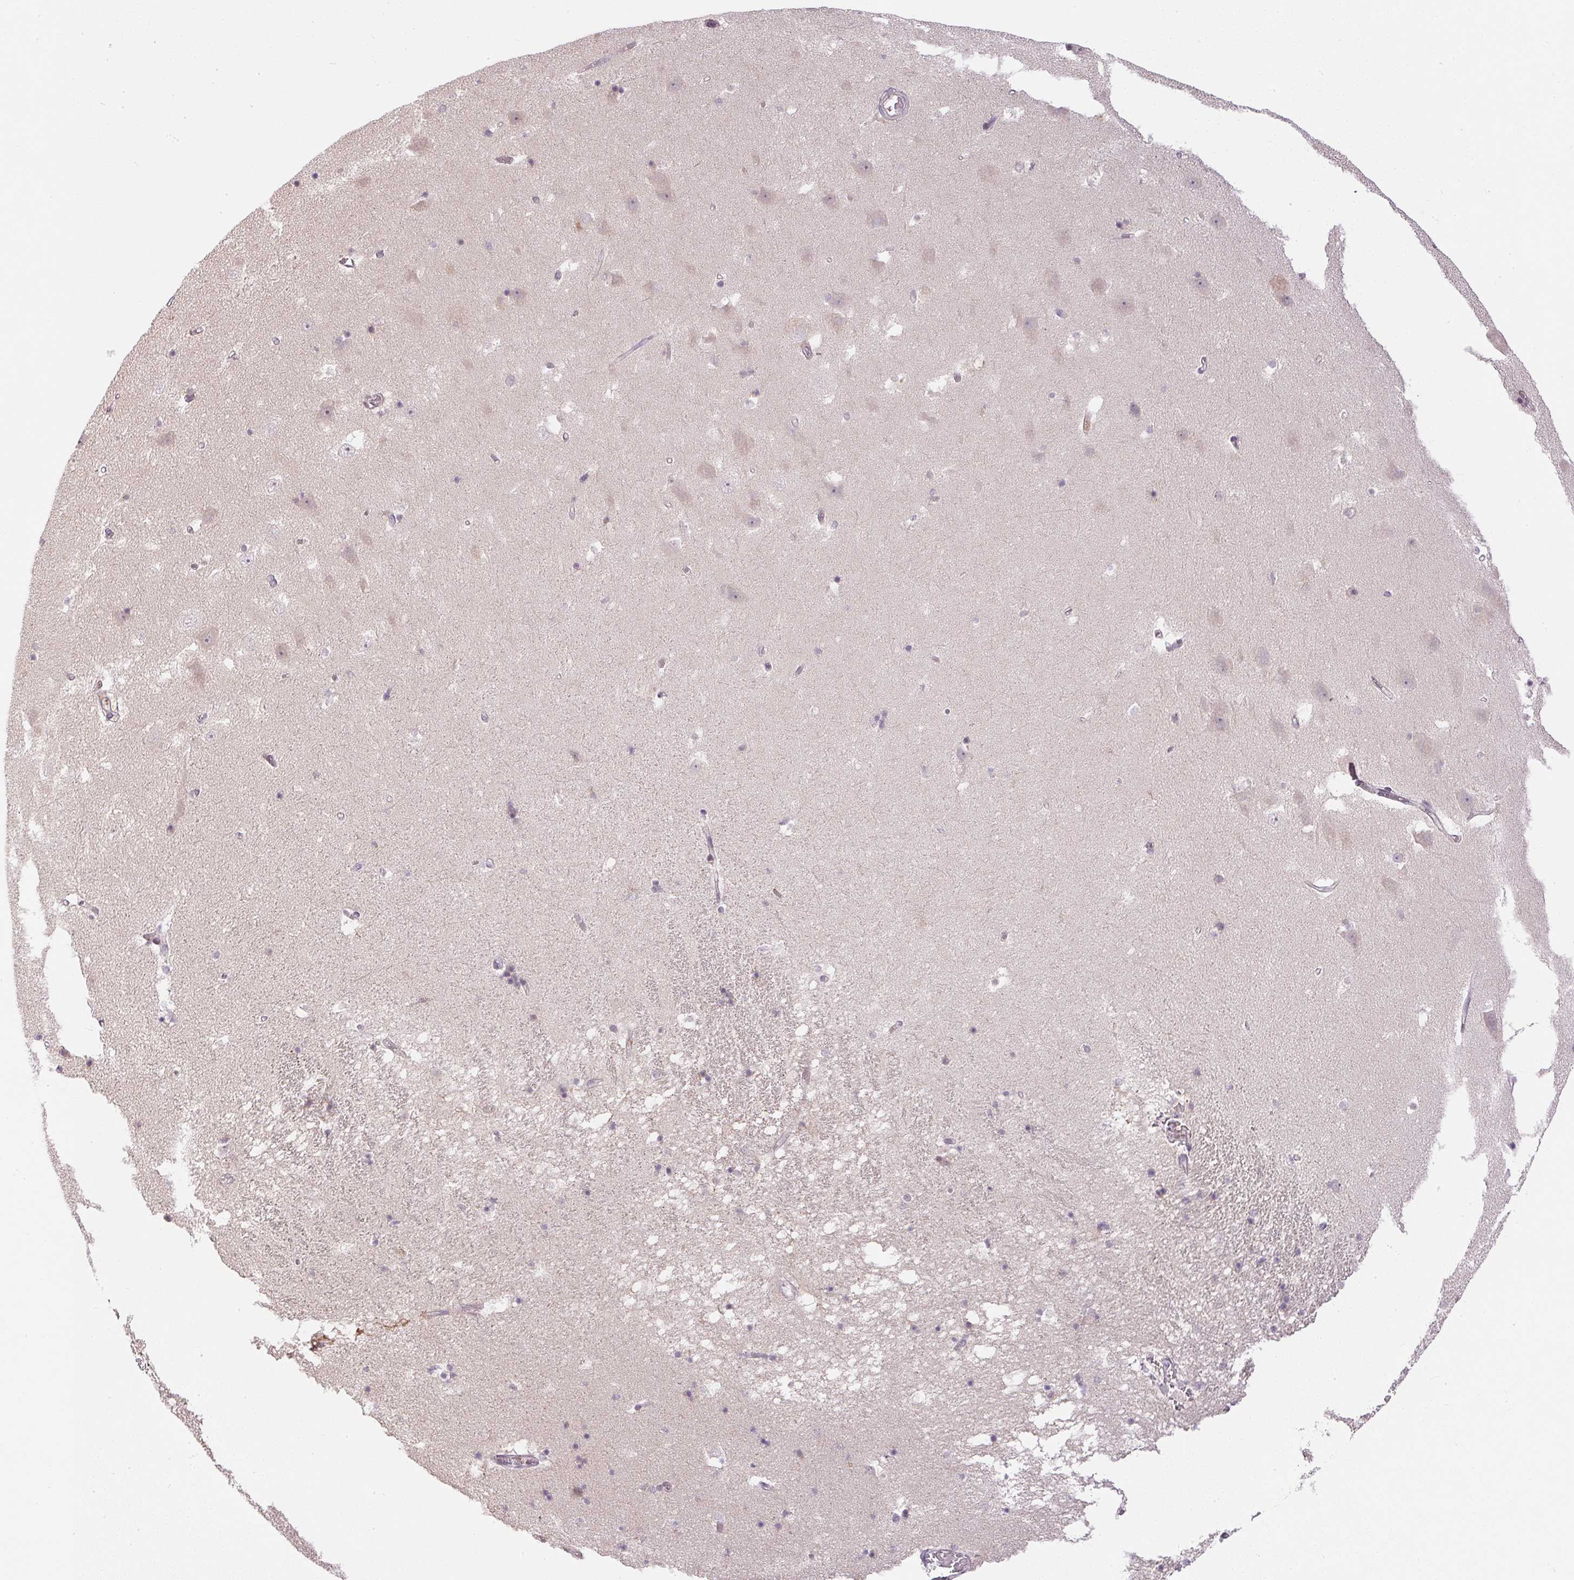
{"staining": {"intensity": "negative", "quantity": "none", "location": "none"}, "tissue": "hippocampus", "cell_type": "Glial cells", "image_type": "normal", "snomed": [{"axis": "morphology", "description": "Normal tissue, NOS"}, {"axis": "topography", "description": "Hippocampus"}], "caption": "A high-resolution image shows immunohistochemistry staining of benign hippocampus, which displays no significant positivity in glial cells.", "gene": "TTC23L", "patient": {"sex": "male", "age": 58}}